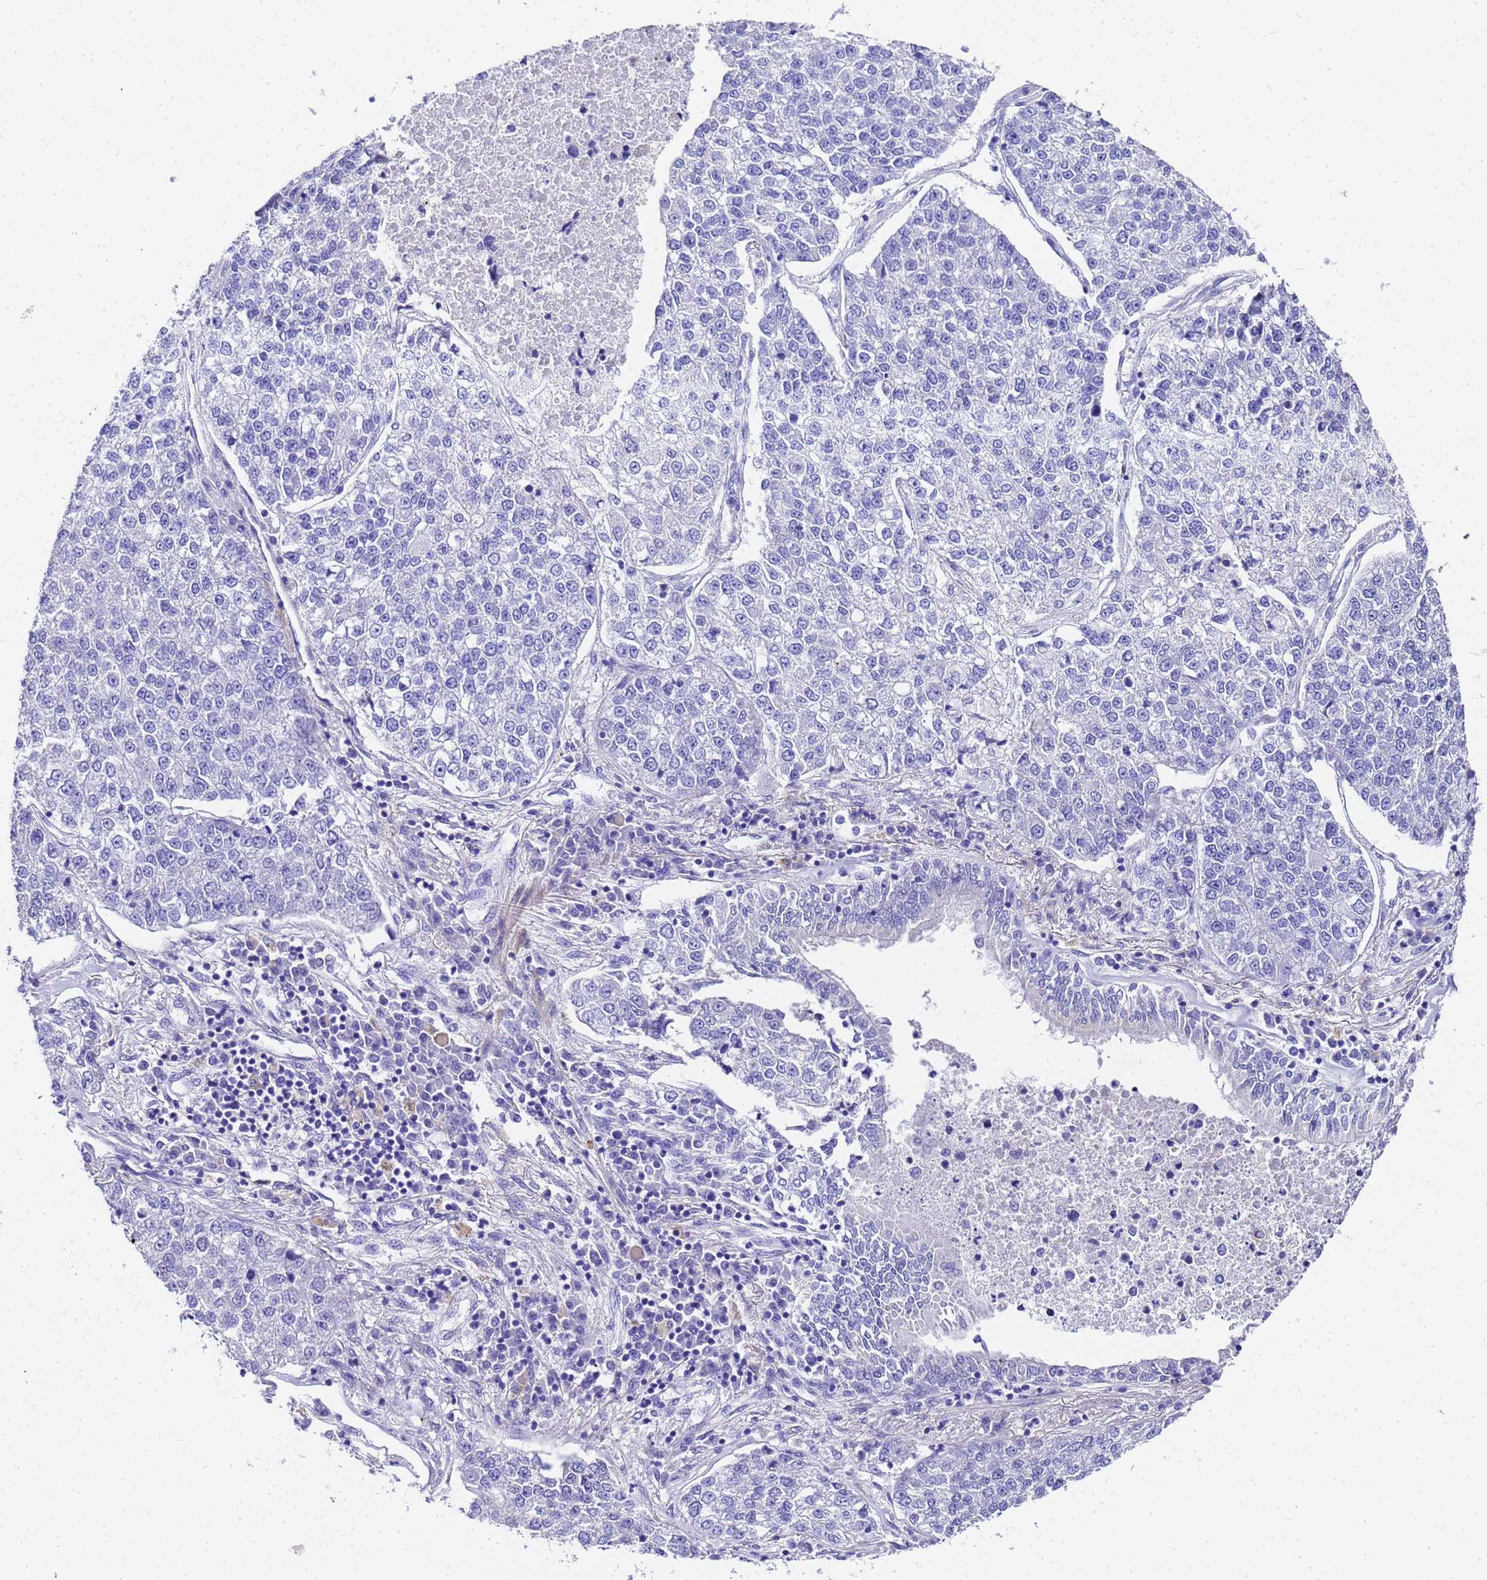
{"staining": {"intensity": "negative", "quantity": "none", "location": "none"}, "tissue": "lung cancer", "cell_type": "Tumor cells", "image_type": "cancer", "snomed": [{"axis": "morphology", "description": "Adenocarcinoma, NOS"}, {"axis": "topography", "description": "Lung"}], "caption": "An IHC histopathology image of lung cancer is shown. There is no staining in tumor cells of lung cancer.", "gene": "HSPB6", "patient": {"sex": "male", "age": 49}}